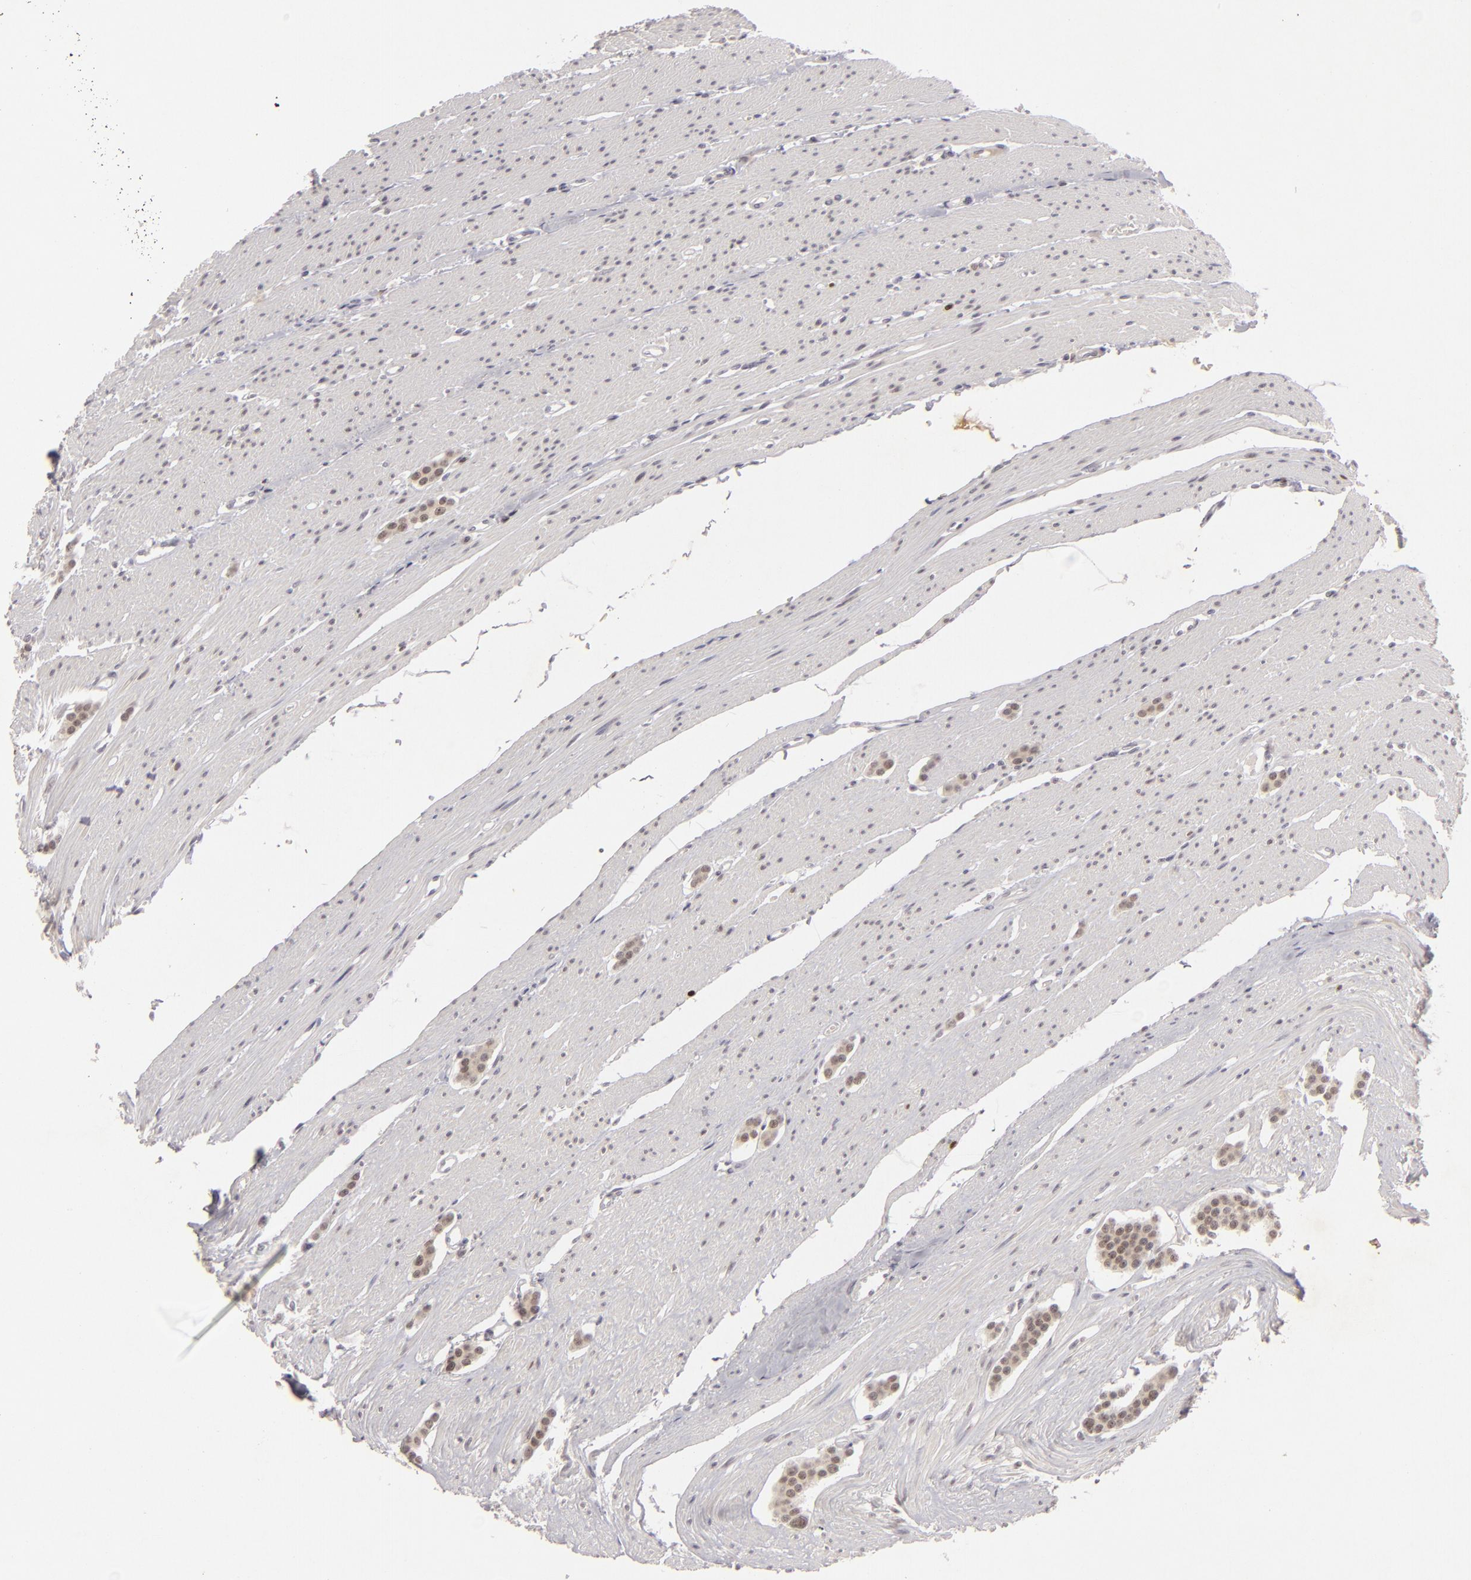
{"staining": {"intensity": "weak", "quantity": "25%-75%", "location": "nuclear"}, "tissue": "carcinoid", "cell_type": "Tumor cells", "image_type": "cancer", "snomed": [{"axis": "morphology", "description": "Carcinoid, malignant, NOS"}, {"axis": "topography", "description": "Small intestine"}], "caption": "Malignant carcinoid tissue demonstrates weak nuclear expression in about 25%-75% of tumor cells", "gene": "FEN1", "patient": {"sex": "male", "age": 60}}